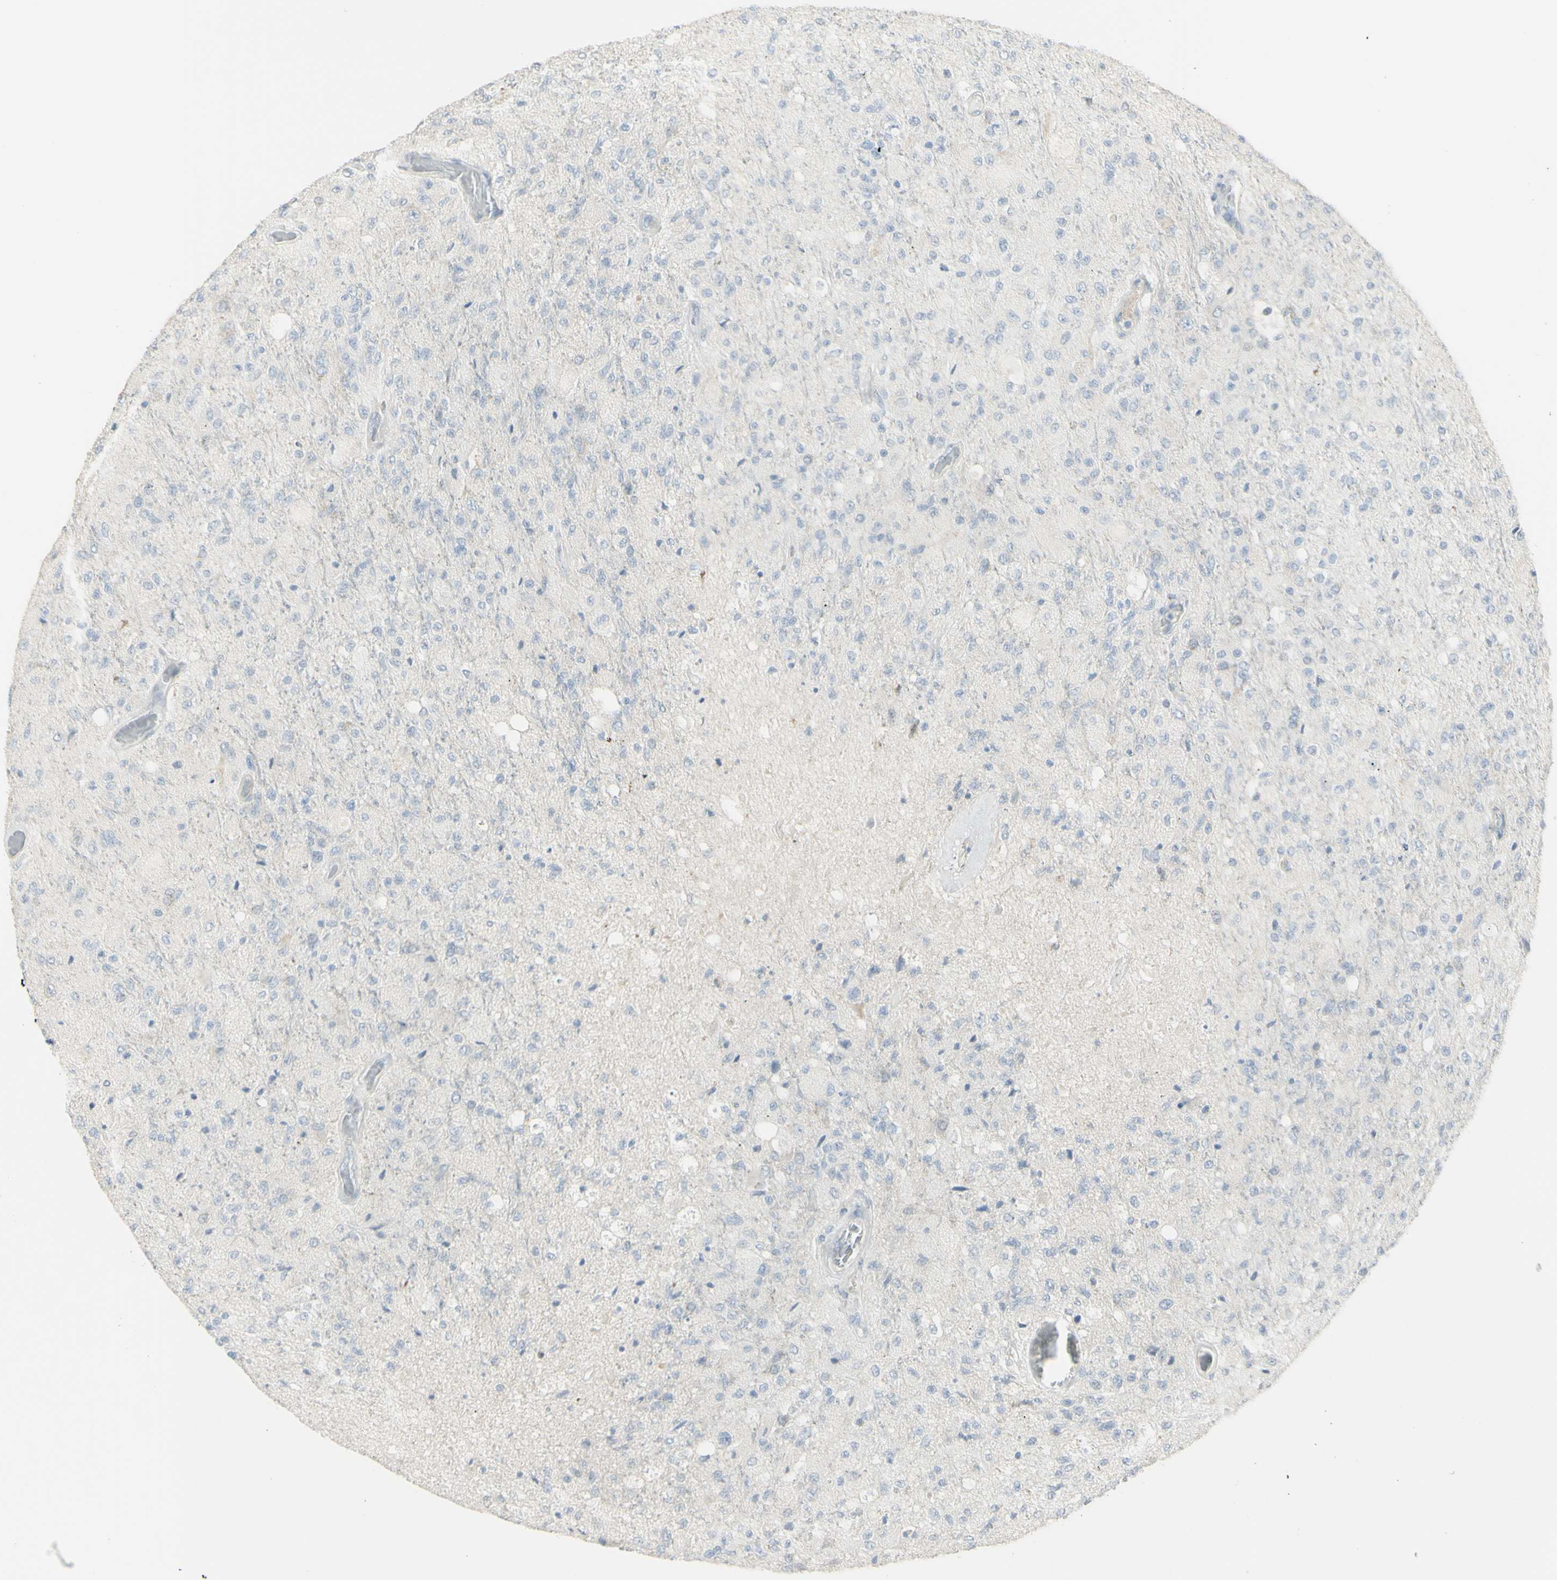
{"staining": {"intensity": "negative", "quantity": "none", "location": "none"}, "tissue": "glioma", "cell_type": "Tumor cells", "image_type": "cancer", "snomed": [{"axis": "morphology", "description": "Normal tissue, NOS"}, {"axis": "morphology", "description": "Glioma, malignant, High grade"}, {"axis": "topography", "description": "Cerebral cortex"}], "caption": "An immunohistochemistry (IHC) photomicrograph of glioma is shown. There is no staining in tumor cells of glioma.", "gene": "NDST4", "patient": {"sex": "male", "age": 77}}